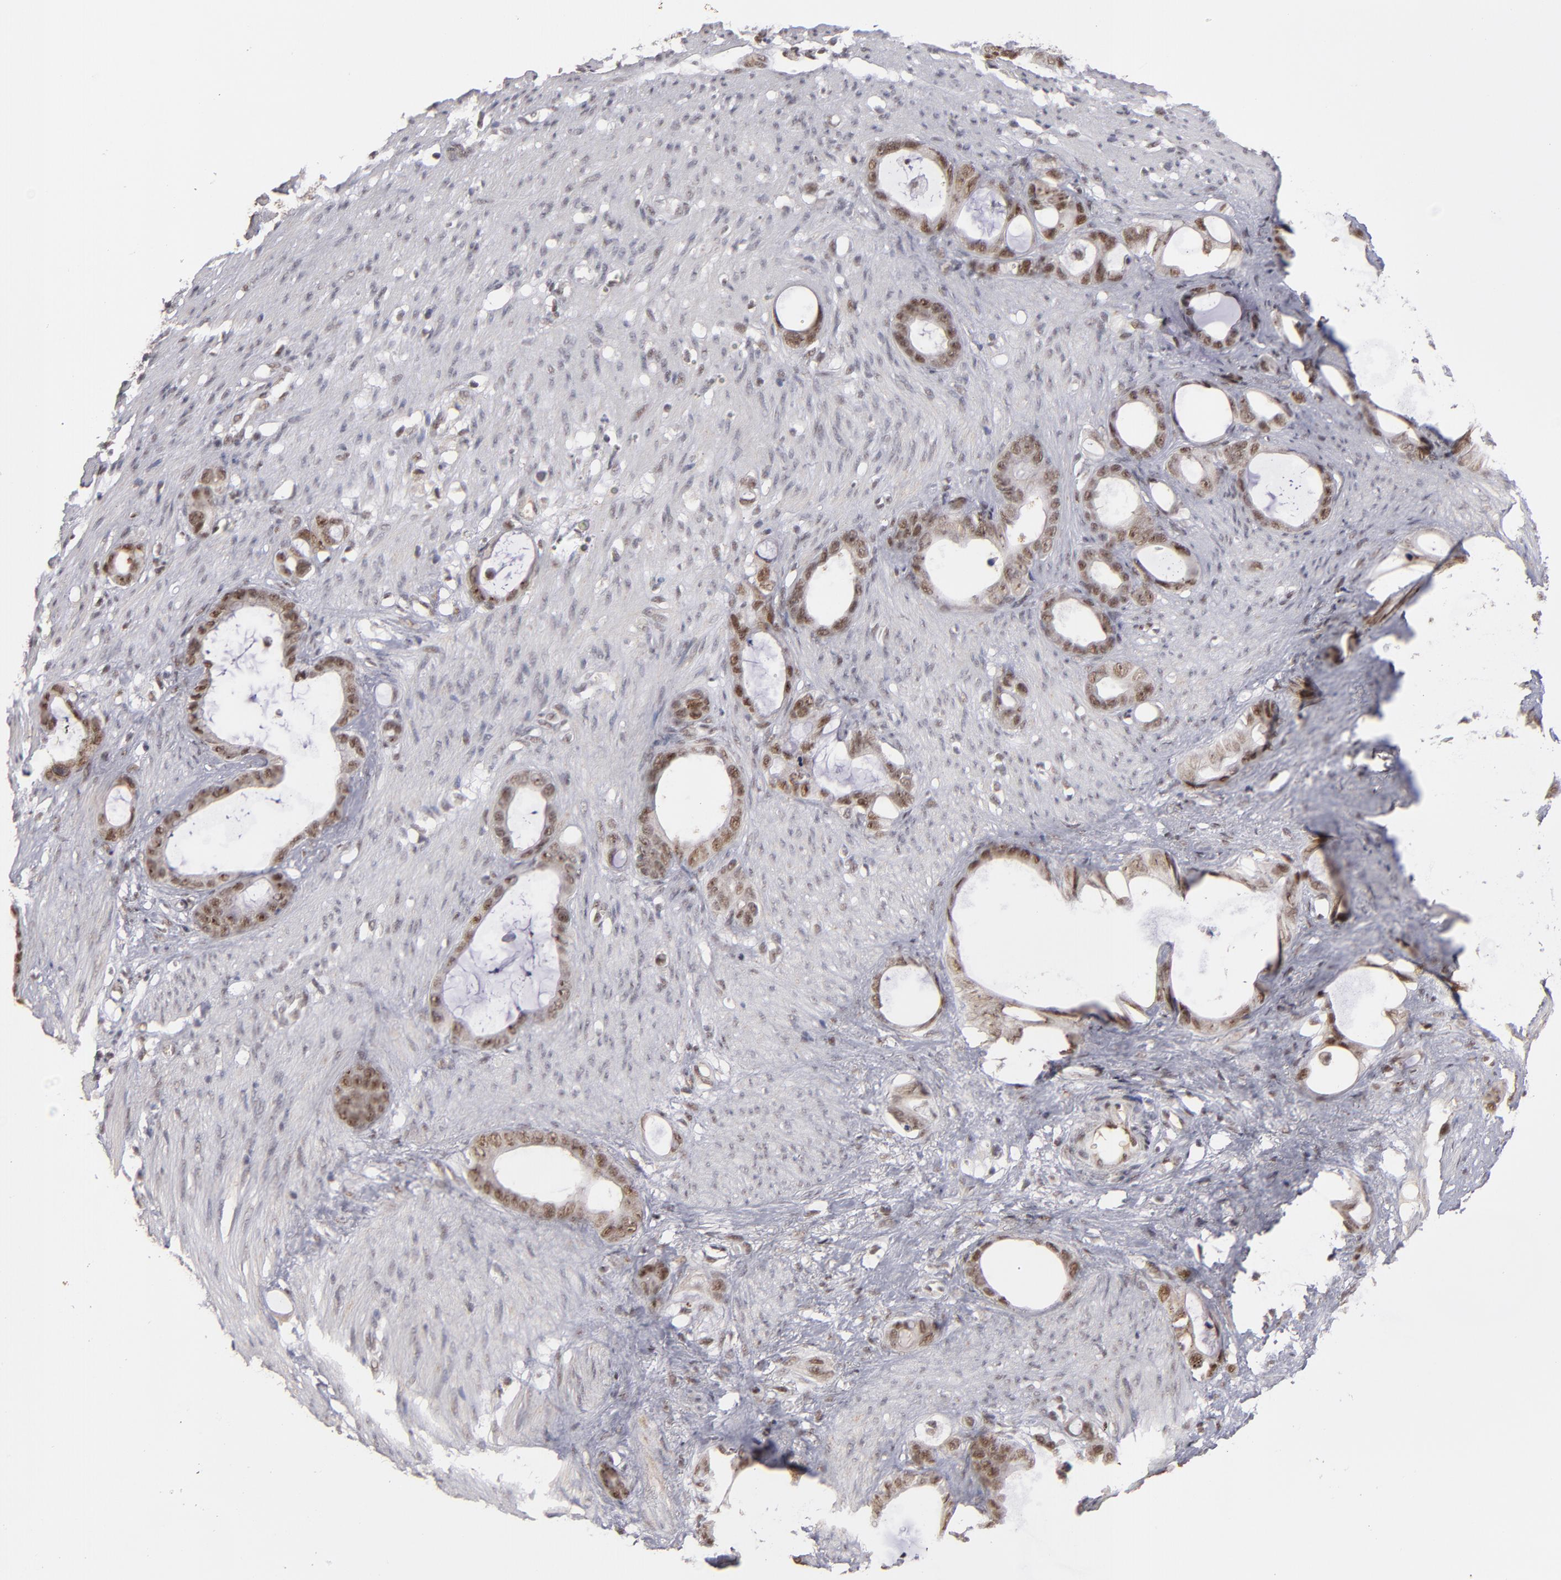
{"staining": {"intensity": "moderate", "quantity": "25%-75%", "location": "nuclear"}, "tissue": "stomach cancer", "cell_type": "Tumor cells", "image_type": "cancer", "snomed": [{"axis": "morphology", "description": "Adenocarcinoma, NOS"}, {"axis": "topography", "description": "Stomach"}], "caption": "This image exhibits adenocarcinoma (stomach) stained with IHC to label a protein in brown. The nuclear of tumor cells show moderate positivity for the protein. Nuclei are counter-stained blue.", "gene": "ZNF234", "patient": {"sex": "female", "age": 75}}